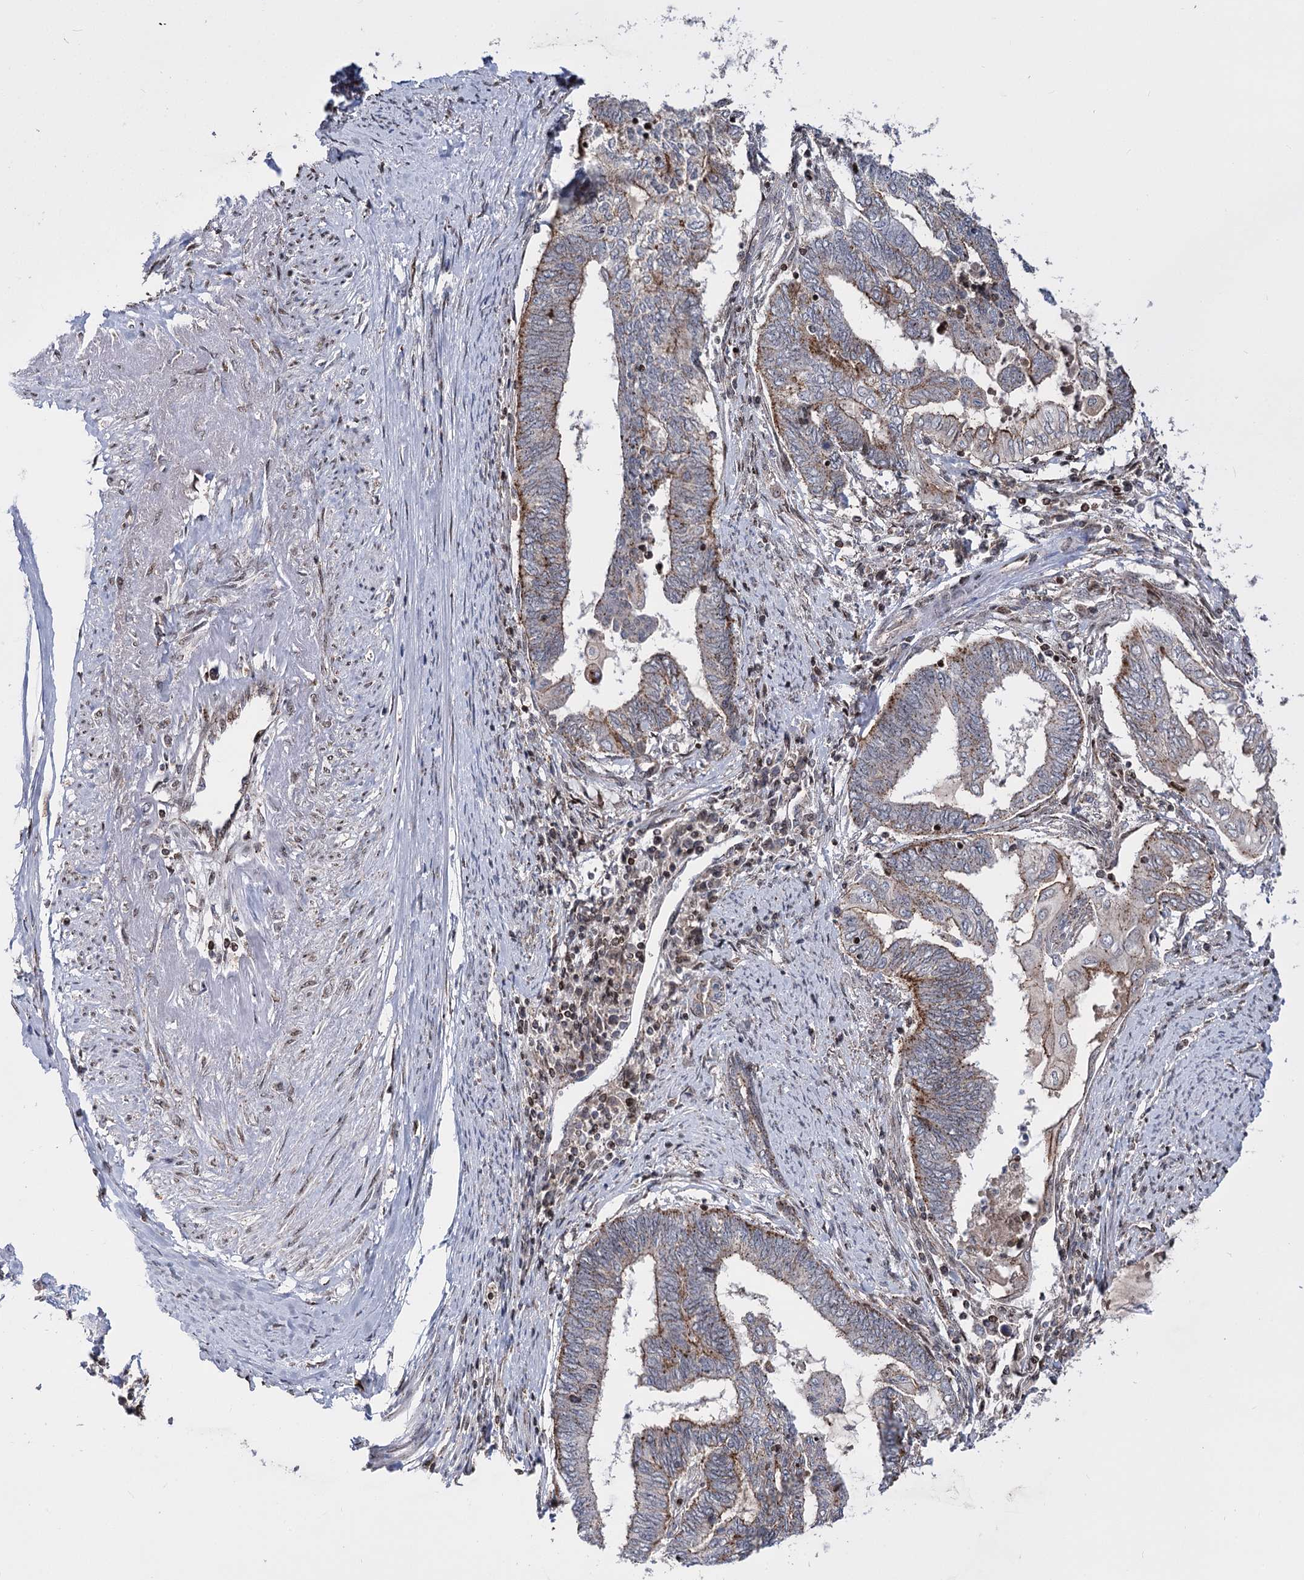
{"staining": {"intensity": "moderate", "quantity": "25%-75%", "location": "cytoplasmic/membranous"}, "tissue": "endometrial cancer", "cell_type": "Tumor cells", "image_type": "cancer", "snomed": [{"axis": "morphology", "description": "Adenocarcinoma, NOS"}, {"axis": "topography", "description": "Uterus"}, {"axis": "topography", "description": "Endometrium"}], "caption": "Approximately 25%-75% of tumor cells in human adenocarcinoma (endometrial) demonstrate moderate cytoplasmic/membranous protein expression as visualized by brown immunohistochemical staining.", "gene": "ZFYVE27", "patient": {"sex": "female", "age": 70}}